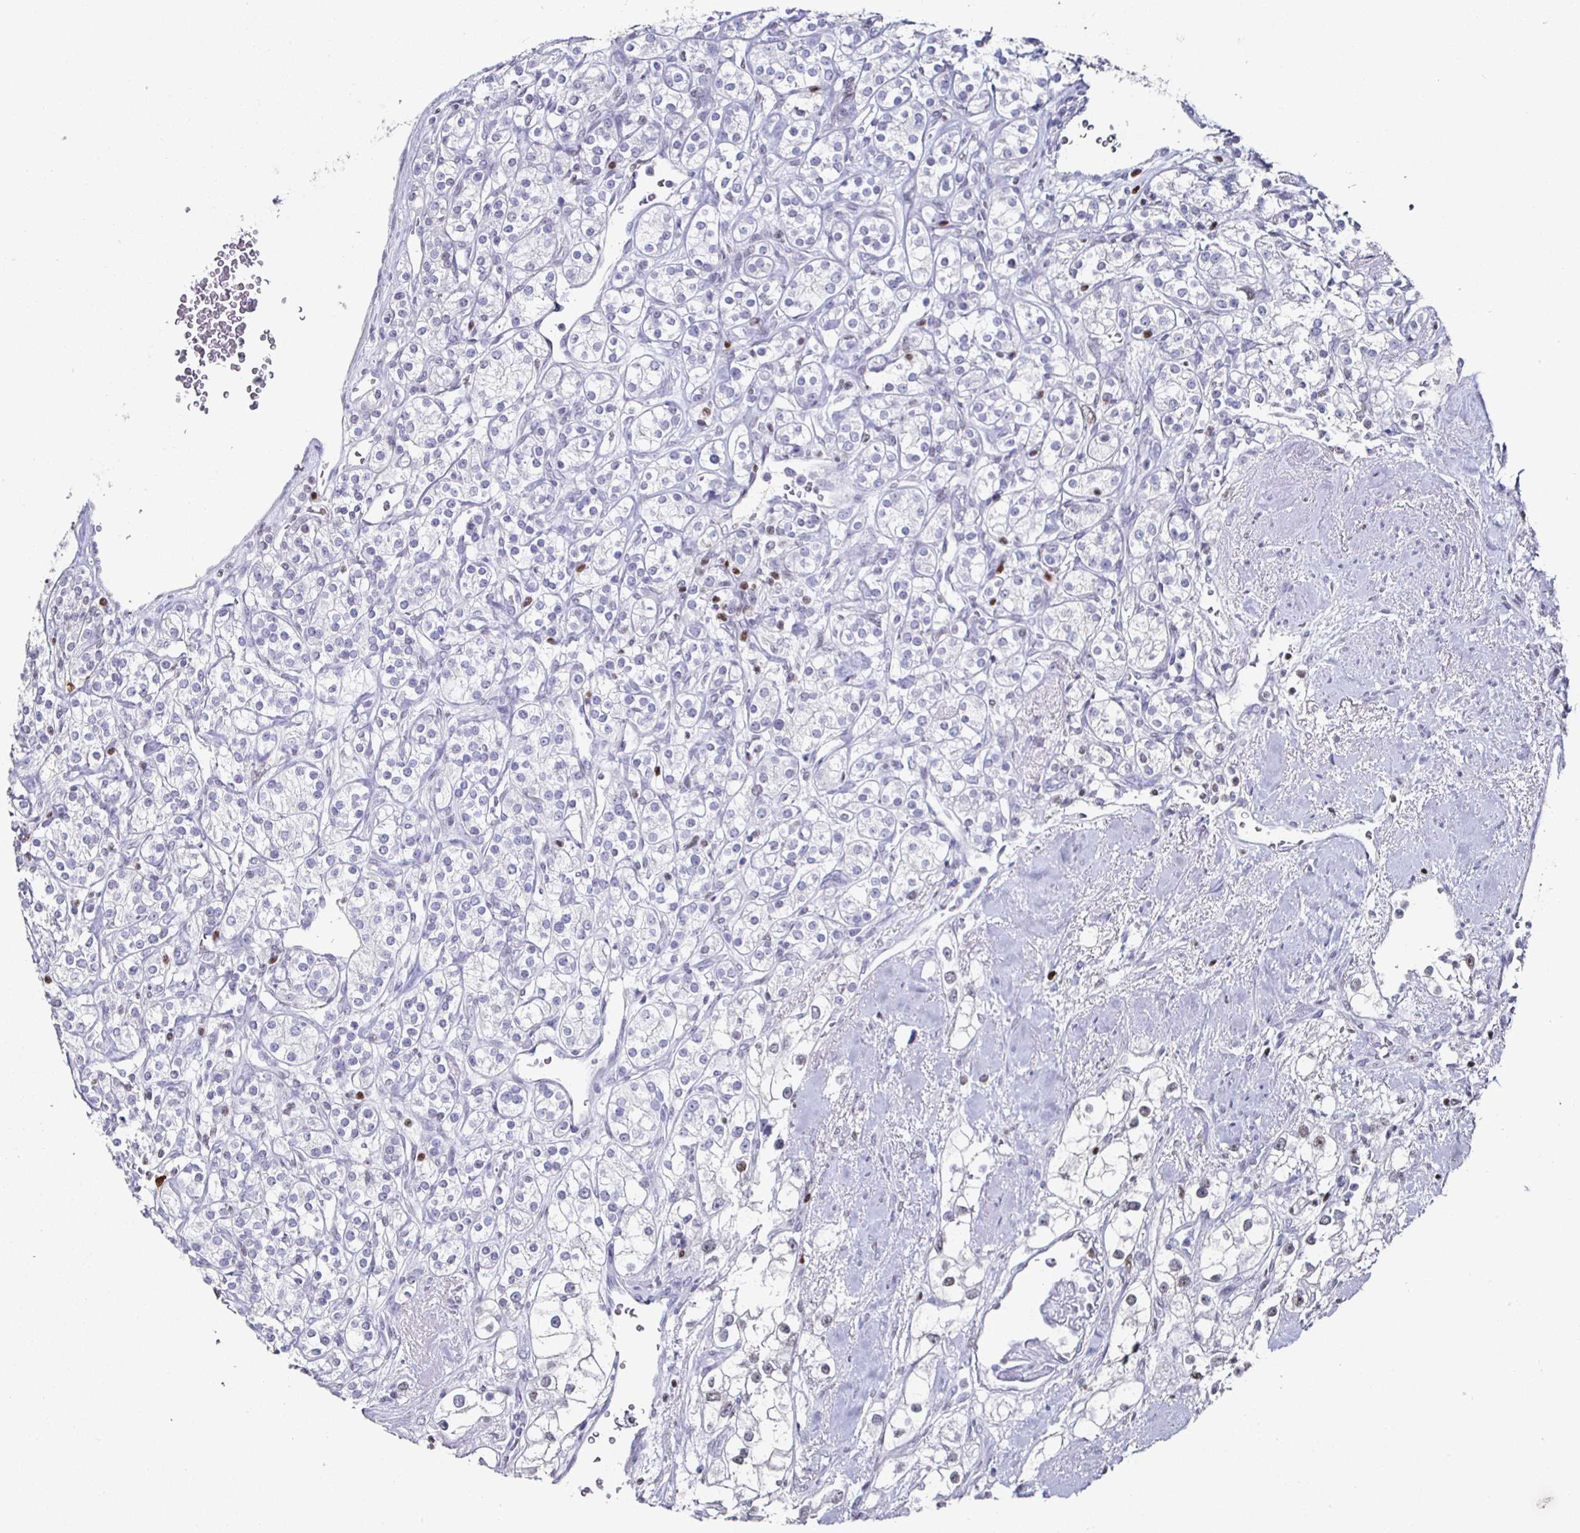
{"staining": {"intensity": "negative", "quantity": "none", "location": "none"}, "tissue": "renal cancer", "cell_type": "Tumor cells", "image_type": "cancer", "snomed": [{"axis": "morphology", "description": "Adenocarcinoma, NOS"}, {"axis": "topography", "description": "Kidney"}], "caption": "DAB immunohistochemical staining of human adenocarcinoma (renal) displays no significant expression in tumor cells.", "gene": "RUNX2", "patient": {"sex": "male", "age": 77}}